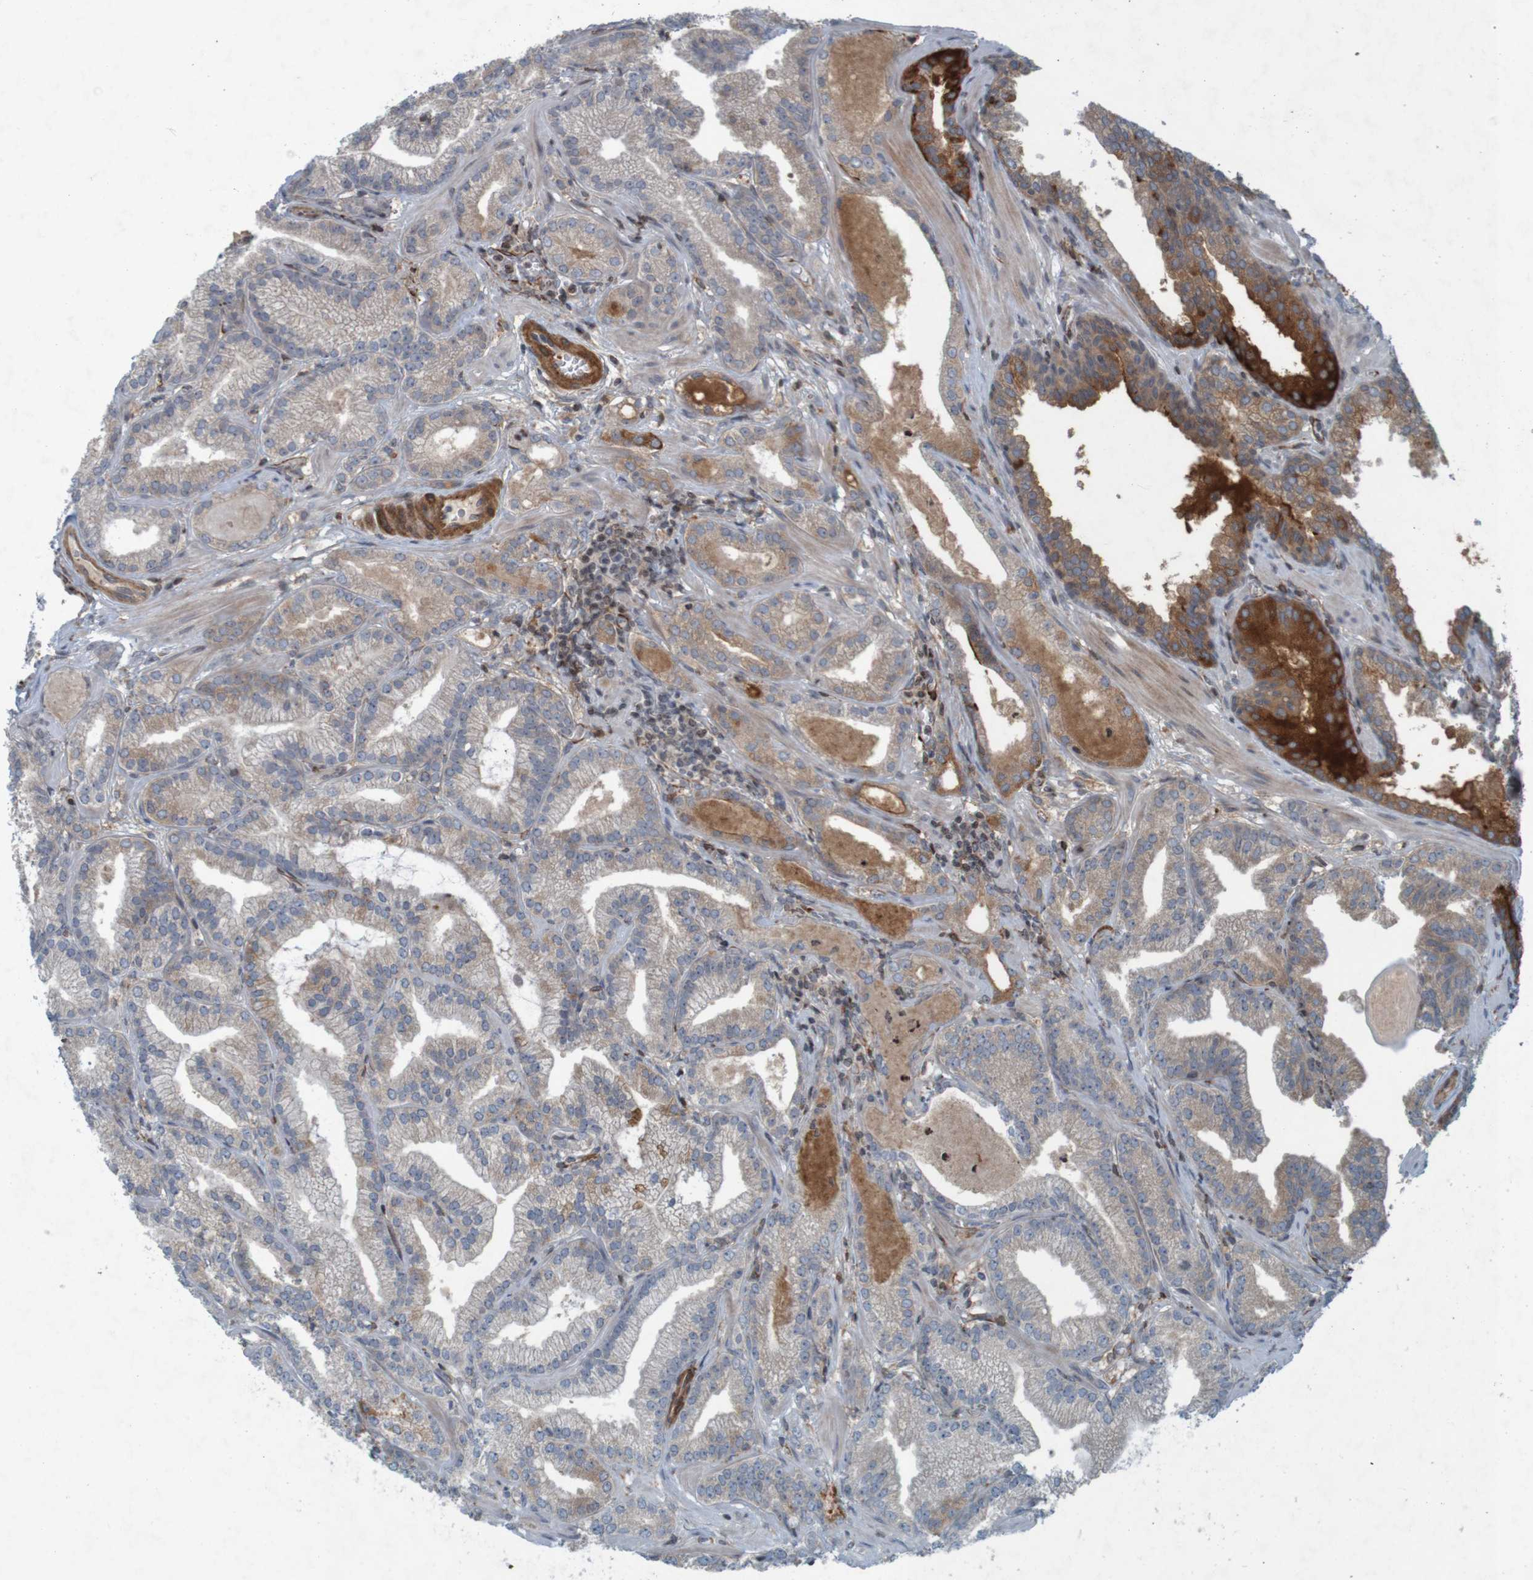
{"staining": {"intensity": "moderate", "quantity": "25%-75%", "location": "cytoplasmic/membranous"}, "tissue": "prostate cancer", "cell_type": "Tumor cells", "image_type": "cancer", "snomed": [{"axis": "morphology", "description": "Adenocarcinoma, Low grade"}, {"axis": "topography", "description": "Prostate"}], "caption": "Adenocarcinoma (low-grade) (prostate) stained with immunohistochemistry reveals moderate cytoplasmic/membranous expression in about 25%-75% of tumor cells. (DAB IHC with brightfield microscopy, high magnification).", "gene": "GUCY1A1", "patient": {"sex": "male", "age": 59}}